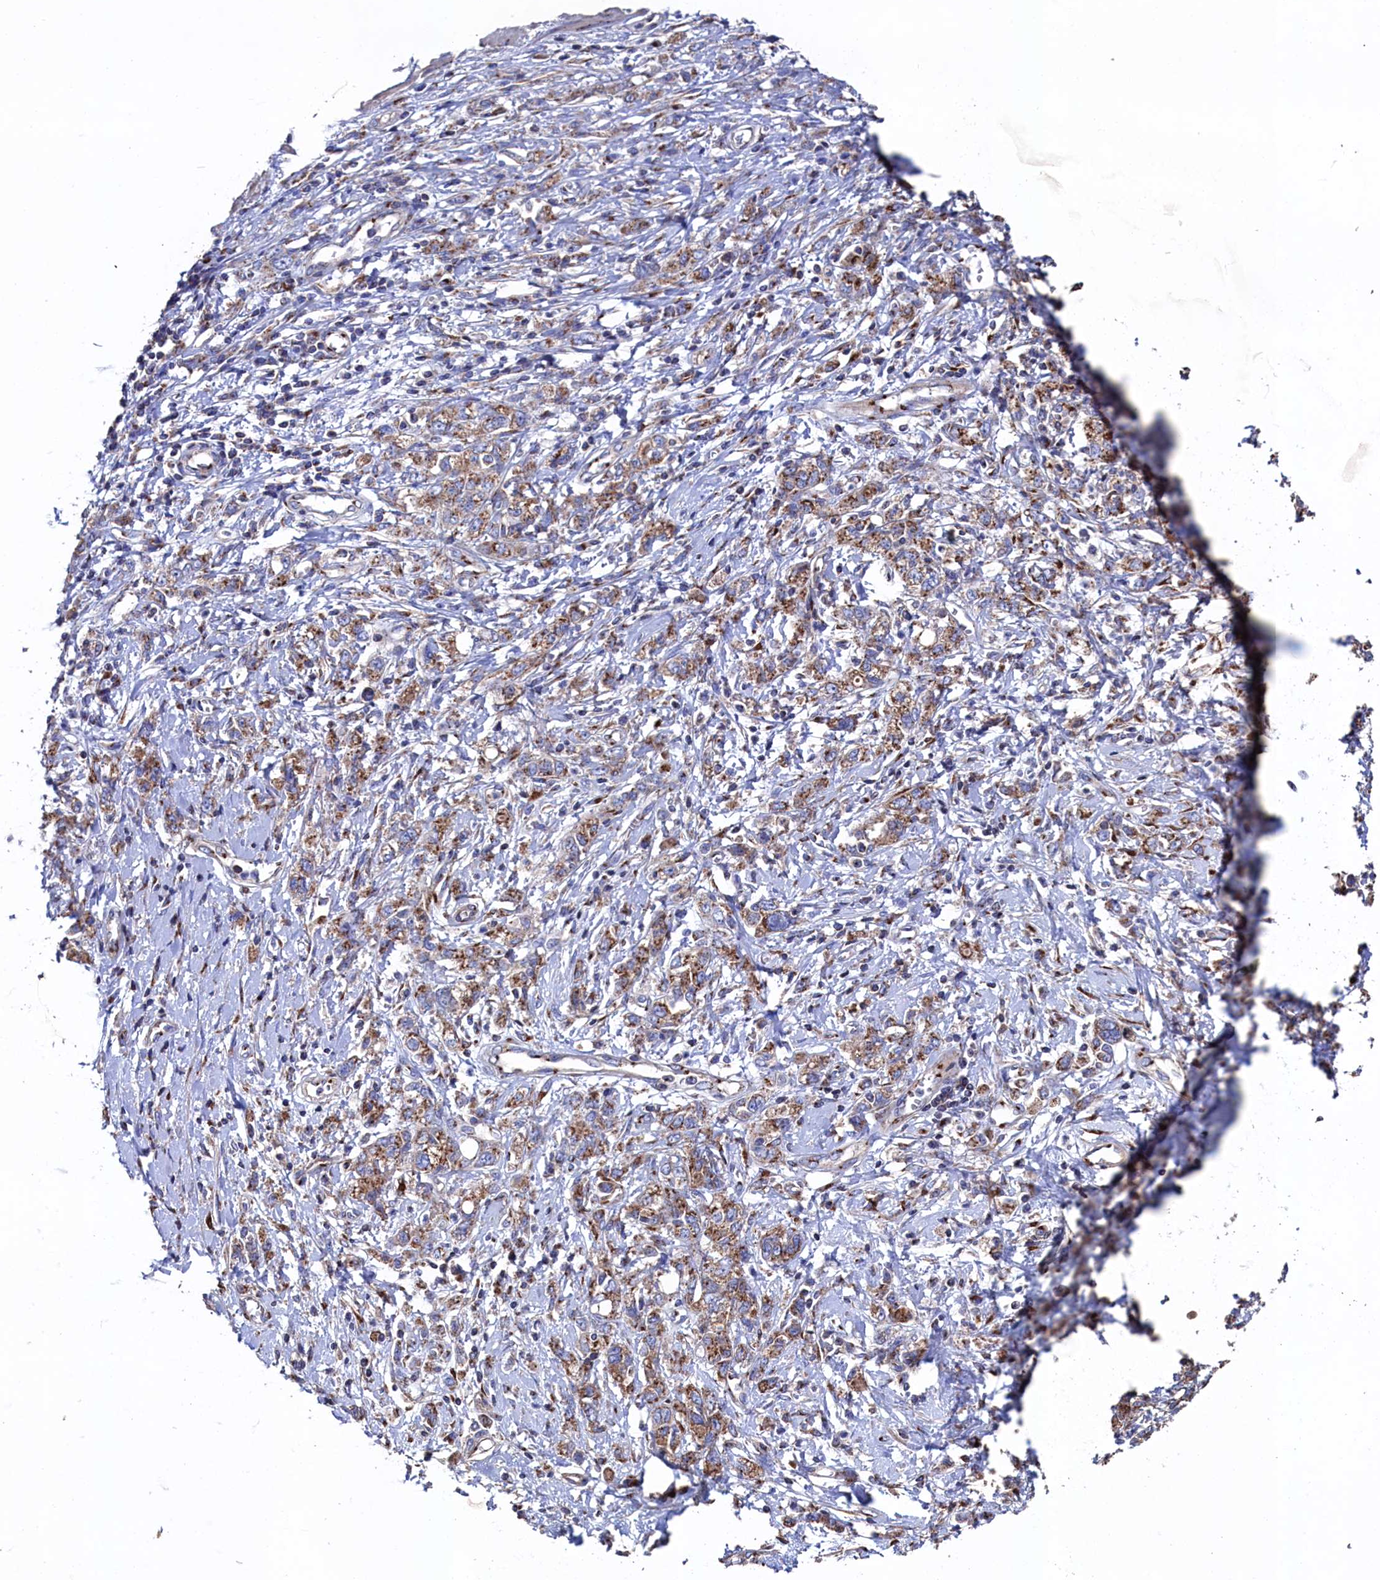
{"staining": {"intensity": "moderate", "quantity": ">75%", "location": "cytoplasmic/membranous"}, "tissue": "stomach cancer", "cell_type": "Tumor cells", "image_type": "cancer", "snomed": [{"axis": "morphology", "description": "Adenocarcinoma, NOS"}, {"axis": "topography", "description": "Stomach"}], "caption": "The micrograph demonstrates a brown stain indicating the presence of a protein in the cytoplasmic/membranous of tumor cells in adenocarcinoma (stomach).", "gene": "PRRC1", "patient": {"sex": "female", "age": 76}}